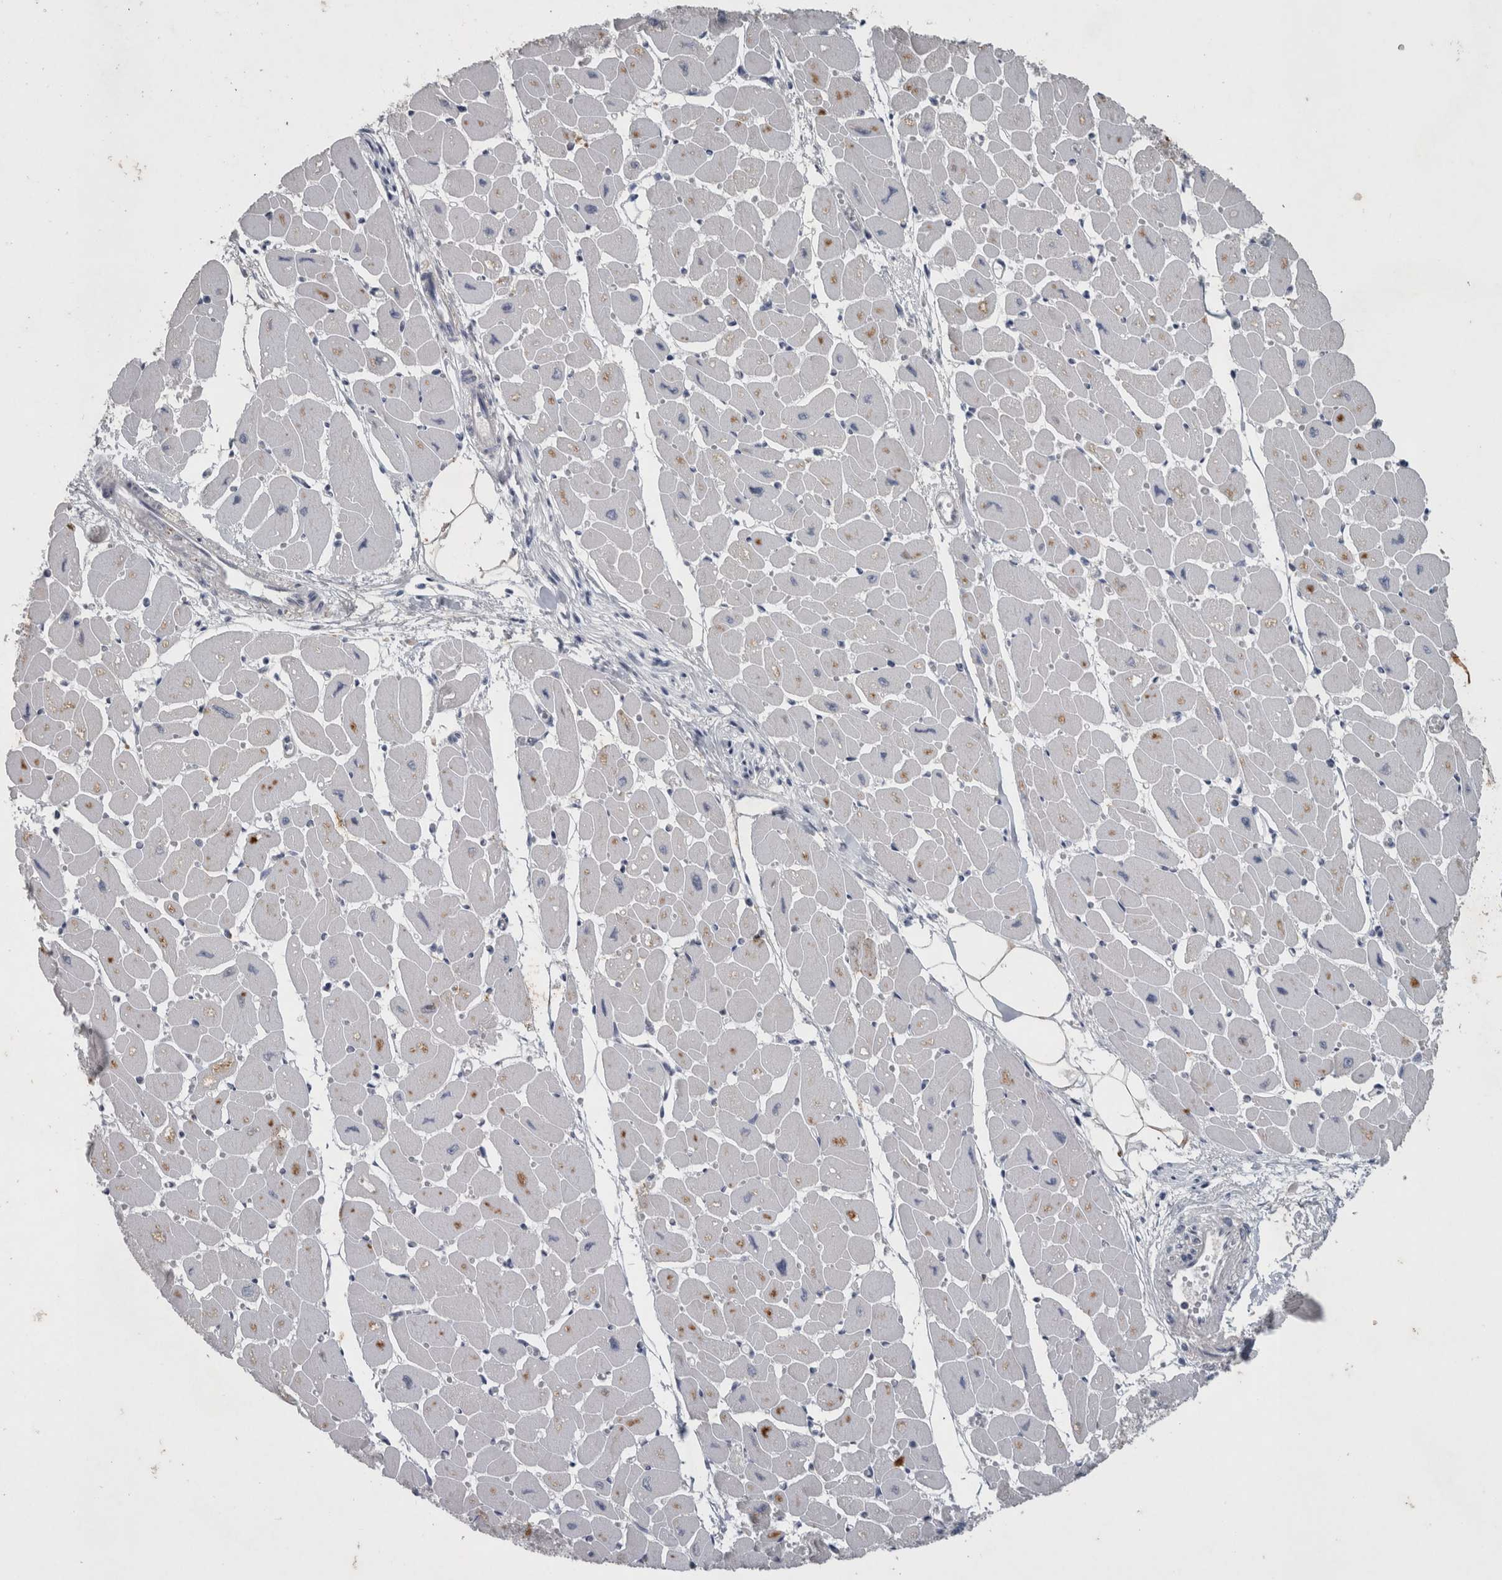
{"staining": {"intensity": "weak", "quantity": "25%-75%", "location": "cytoplasmic/membranous"}, "tissue": "heart muscle", "cell_type": "Cardiomyocytes", "image_type": "normal", "snomed": [{"axis": "morphology", "description": "Normal tissue, NOS"}, {"axis": "topography", "description": "Heart"}], "caption": "Human heart muscle stained for a protein (brown) reveals weak cytoplasmic/membranous positive staining in about 25%-75% of cardiomyocytes.", "gene": "SLC22A11", "patient": {"sex": "female", "age": 54}}